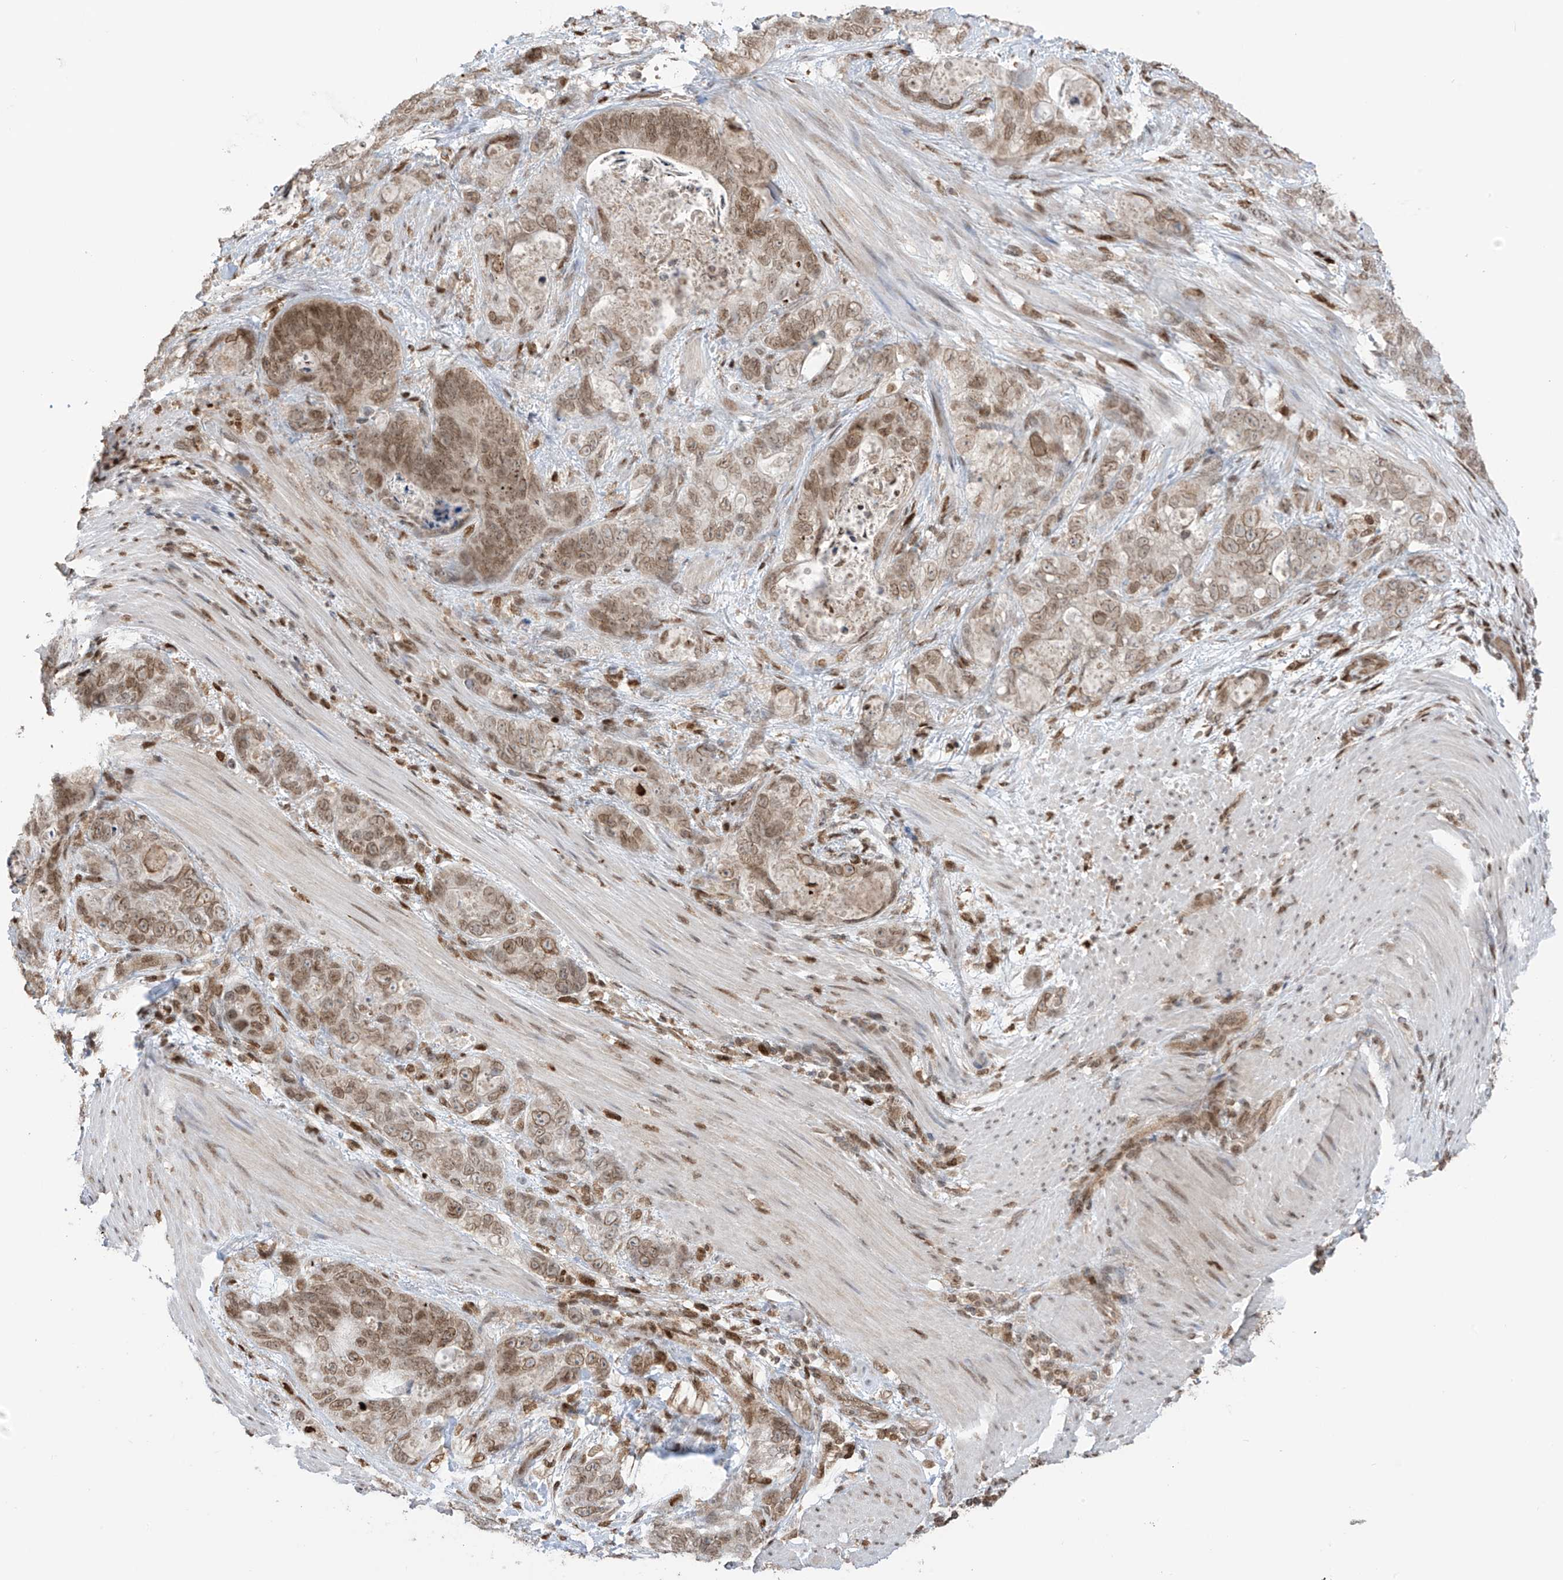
{"staining": {"intensity": "weak", "quantity": ">75%", "location": "nuclear"}, "tissue": "stomach cancer", "cell_type": "Tumor cells", "image_type": "cancer", "snomed": [{"axis": "morphology", "description": "Normal tissue, NOS"}, {"axis": "morphology", "description": "Adenocarcinoma, NOS"}, {"axis": "topography", "description": "Stomach"}], "caption": "DAB immunohistochemical staining of human stomach cancer shows weak nuclear protein staining in about >75% of tumor cells.", "gene": "KPNB1", "patient": {"sex": "female", "age": 89}}